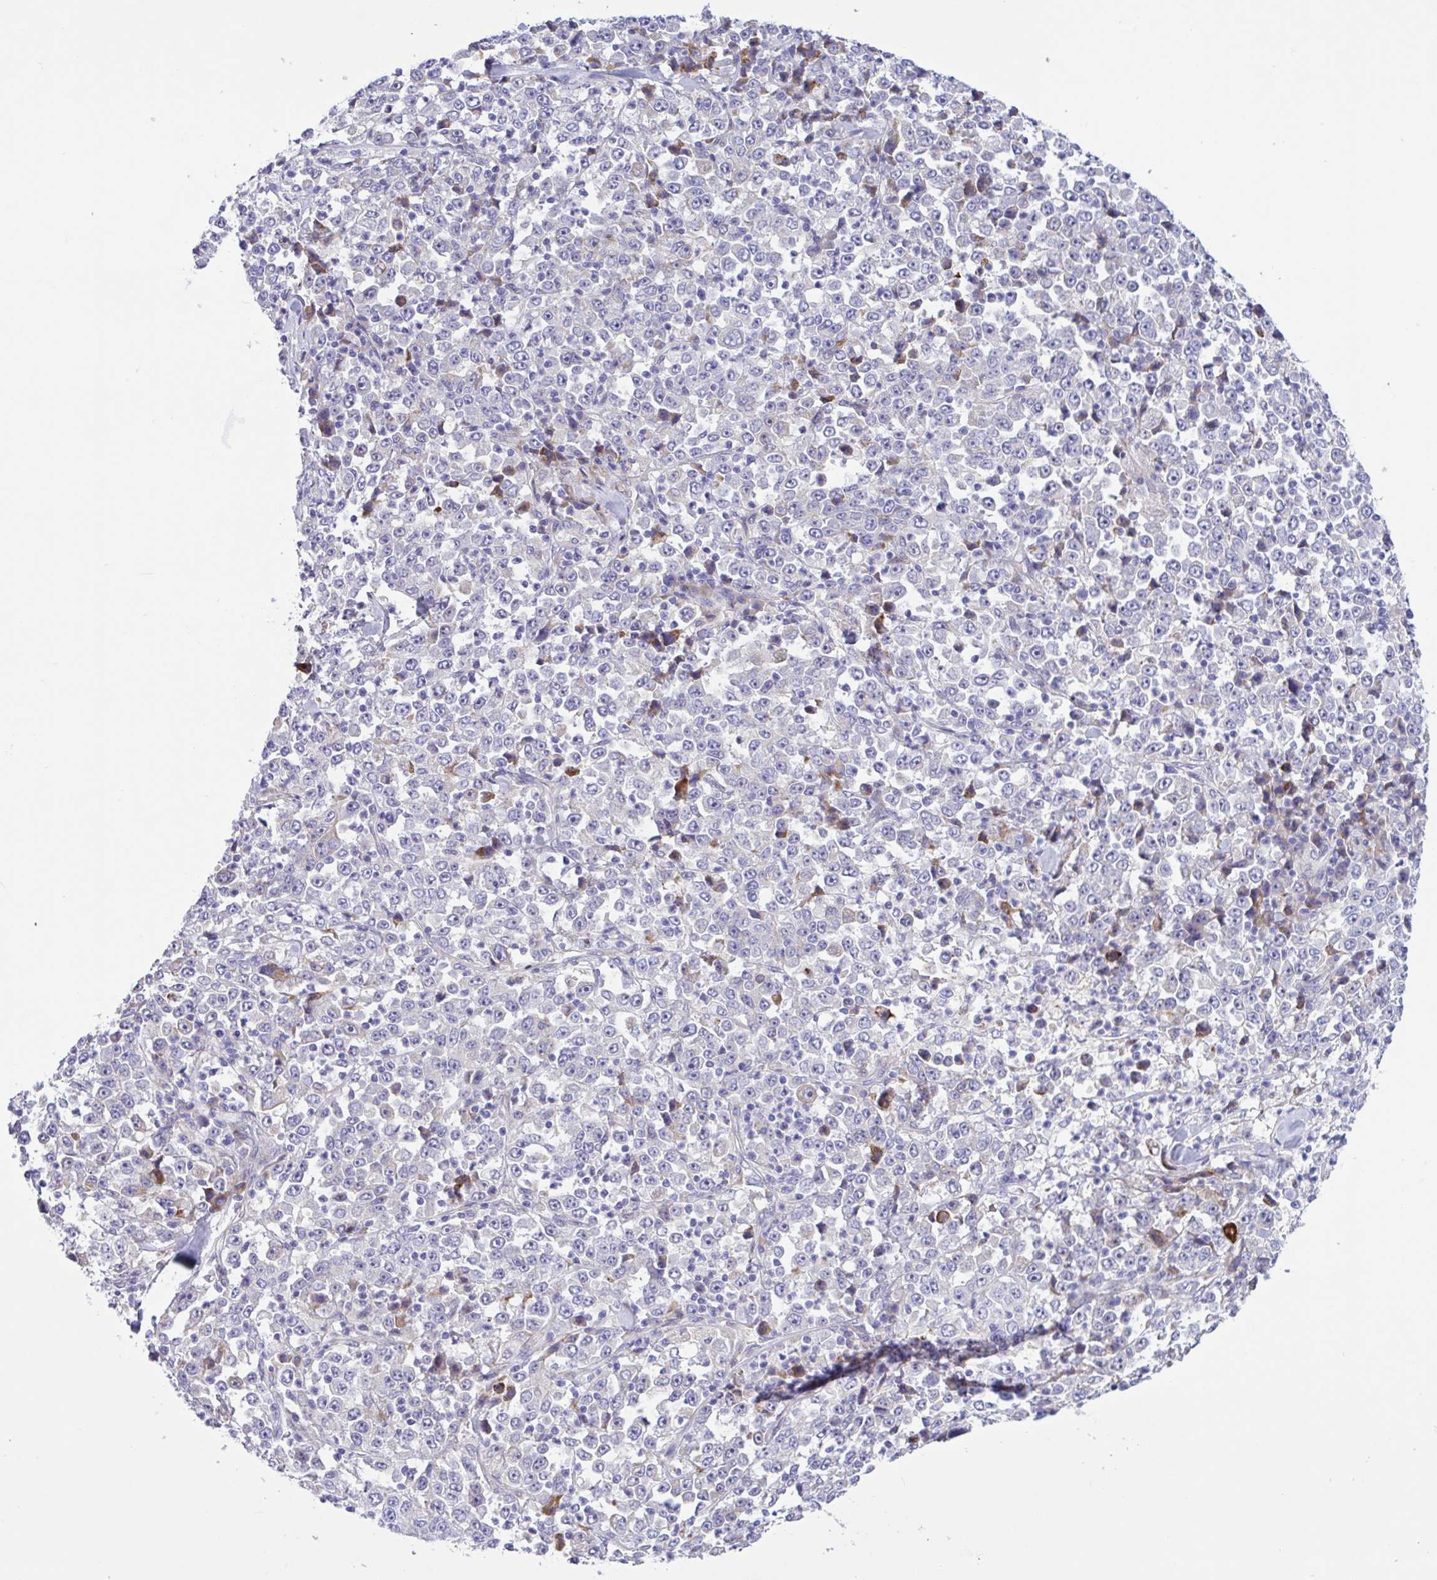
{"staining": {"intensity": "negative", "quantity": "none", "location": "none"}, "tissue": "stomach cancer", "cell_type": "Tumor cells", "image_type": "cancer", "snomed": [{"axis": "morphology", "description": "Normal tissue, NOS"}, {"axis": "morphology", "description": "Adenocarcinoma, NOS"}, {"axis": "topography", "description": "Stomach, upper"}, {"axis": "topography", "description": "Stomach"}], "caption": "There is no significant expression in tumor cells of adenocarcinoma (stomach).", "gene": "DSC3", "patient": {"sex": "male", "age": 59}}